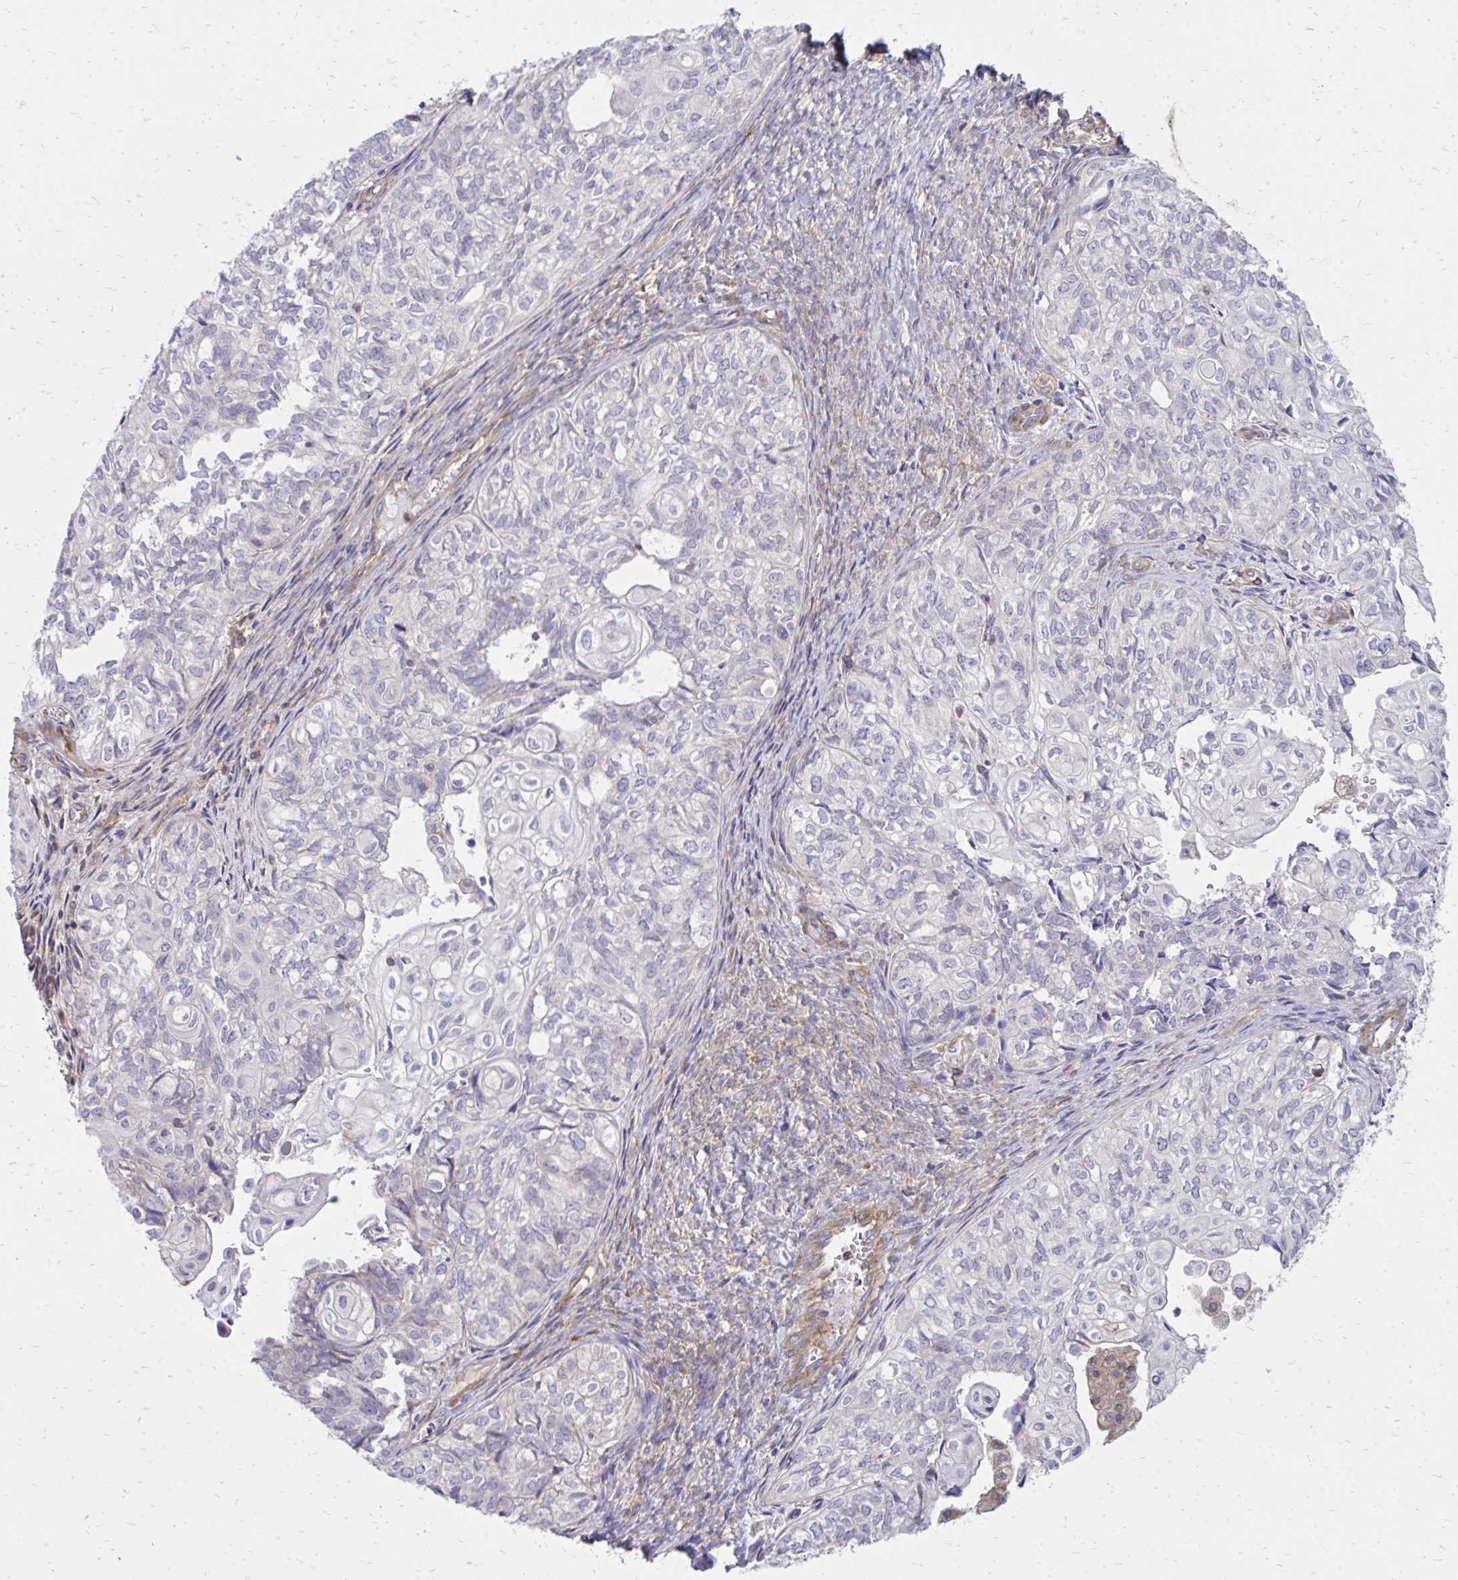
{"staining": {"intensity": "negative", "quantity": "none", "location": "none"}, "tissue": "ovarian cancer", "cell_type": "Tumor cells", "image_type": "cancer", "snomed": [{"axis": "morphology", "description": "Carcinoma, endometroid"}, {"axis": "topography", "description": "Ovary"}], "caption": "An IHC histopathology image of ovarian cancer (endometroid carcinoma) is shown. There is no staining in tumor cells of ovarian cancer (endometroid carcinoma).", "gene": "ASAP1", "patient": {"sex": "female", "age": 64}}